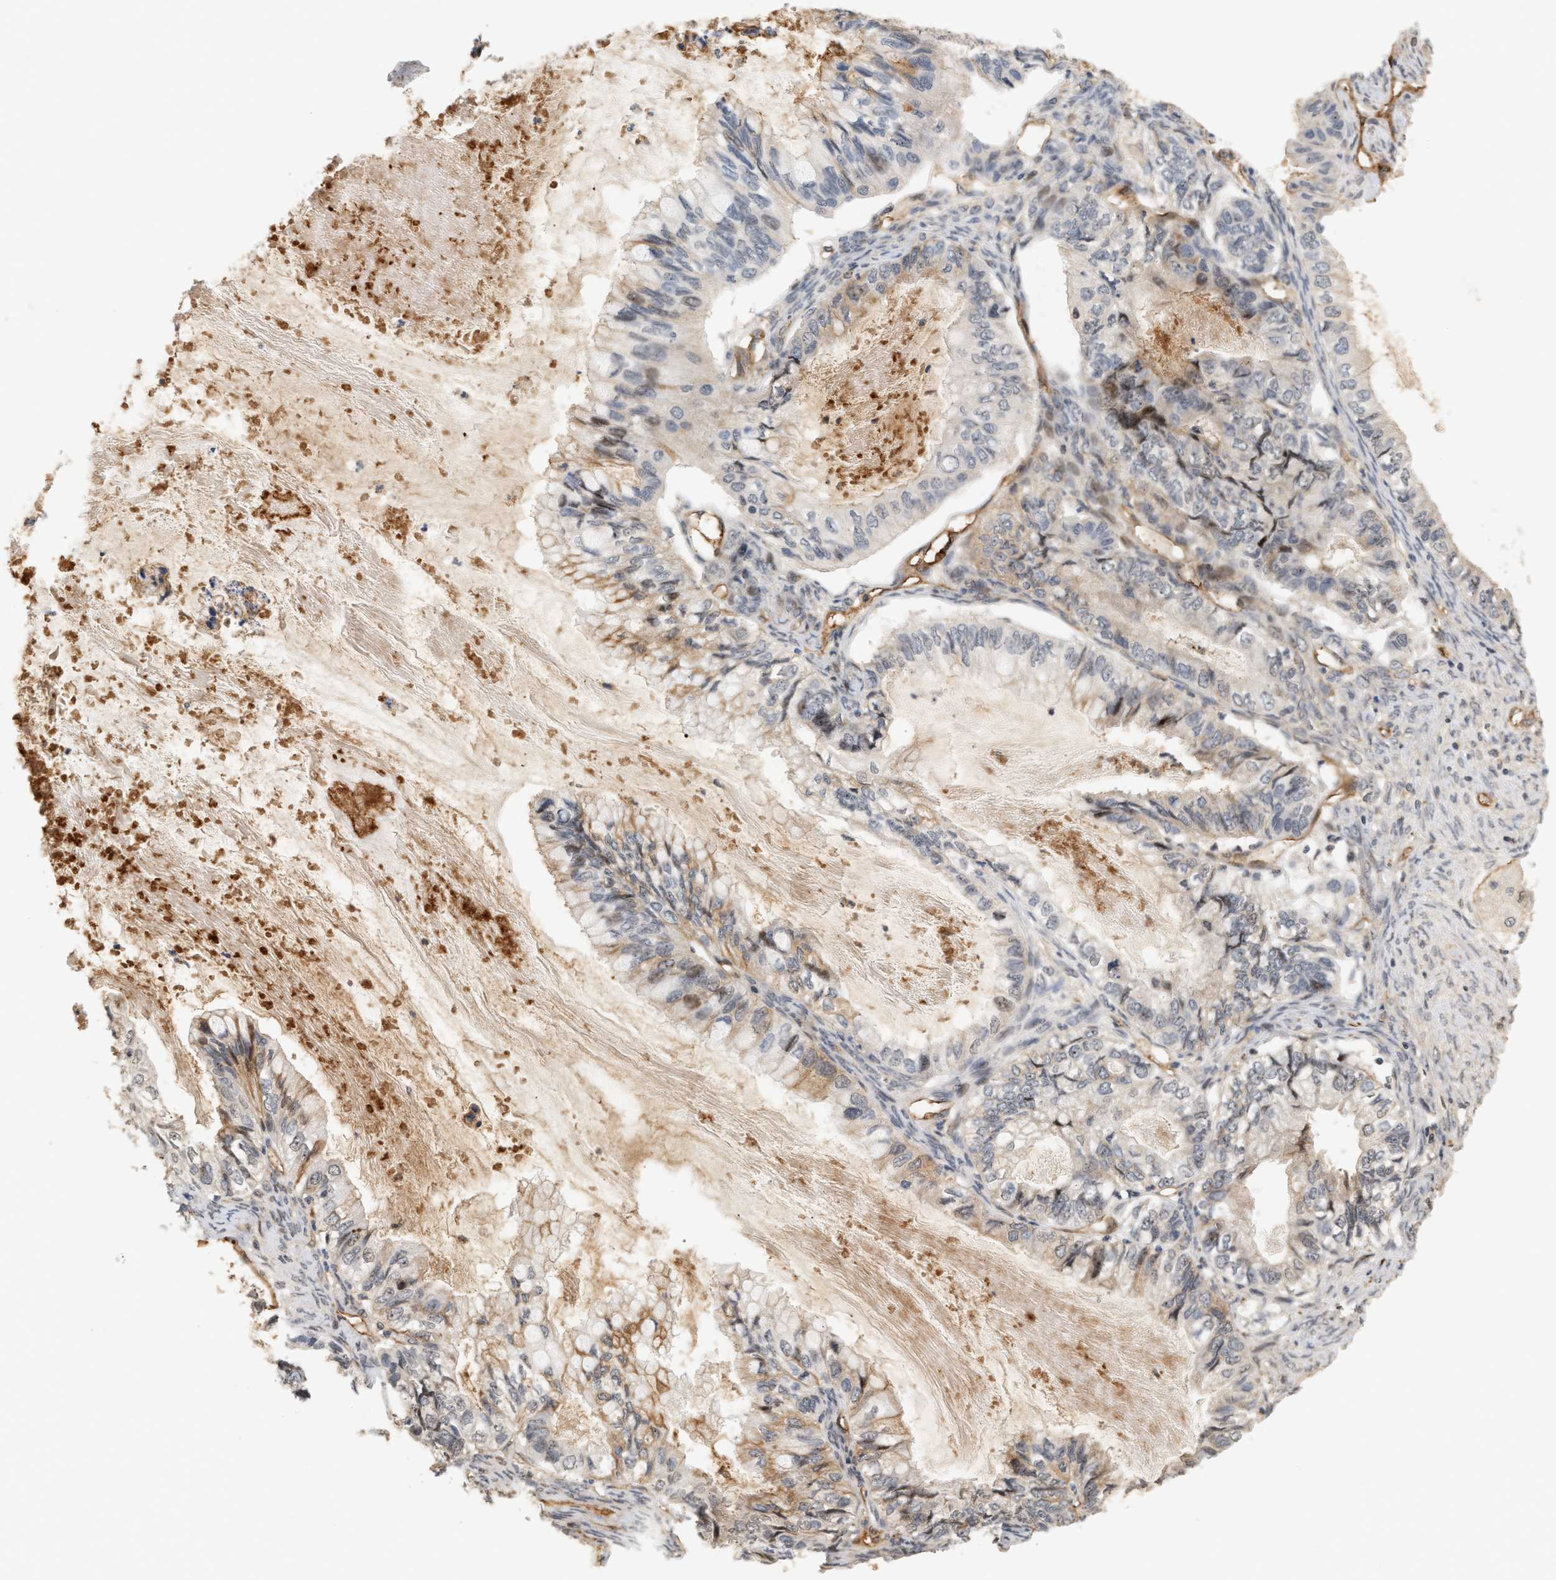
{"staining": {"intensity": "weak", "quantity": "<25%", "location": "cytoplasmic/membranous"}, "tissue": "ovarian cancer", "cell_type": "Tumor cells", "image_type": "cancer", "snomed": [{"axis": "morphology", "description": "Cystadenocarcinoma, mucinous, NOS"}, {"axis": "topography", "description": "Ovary"}], "caption": "Tumor cells show no significant protein staining in ovarian cancer (mucinous cystadenocarcinoma).", "gene": "PLXND1", "patient": {"sex": "female", "age": 80}}